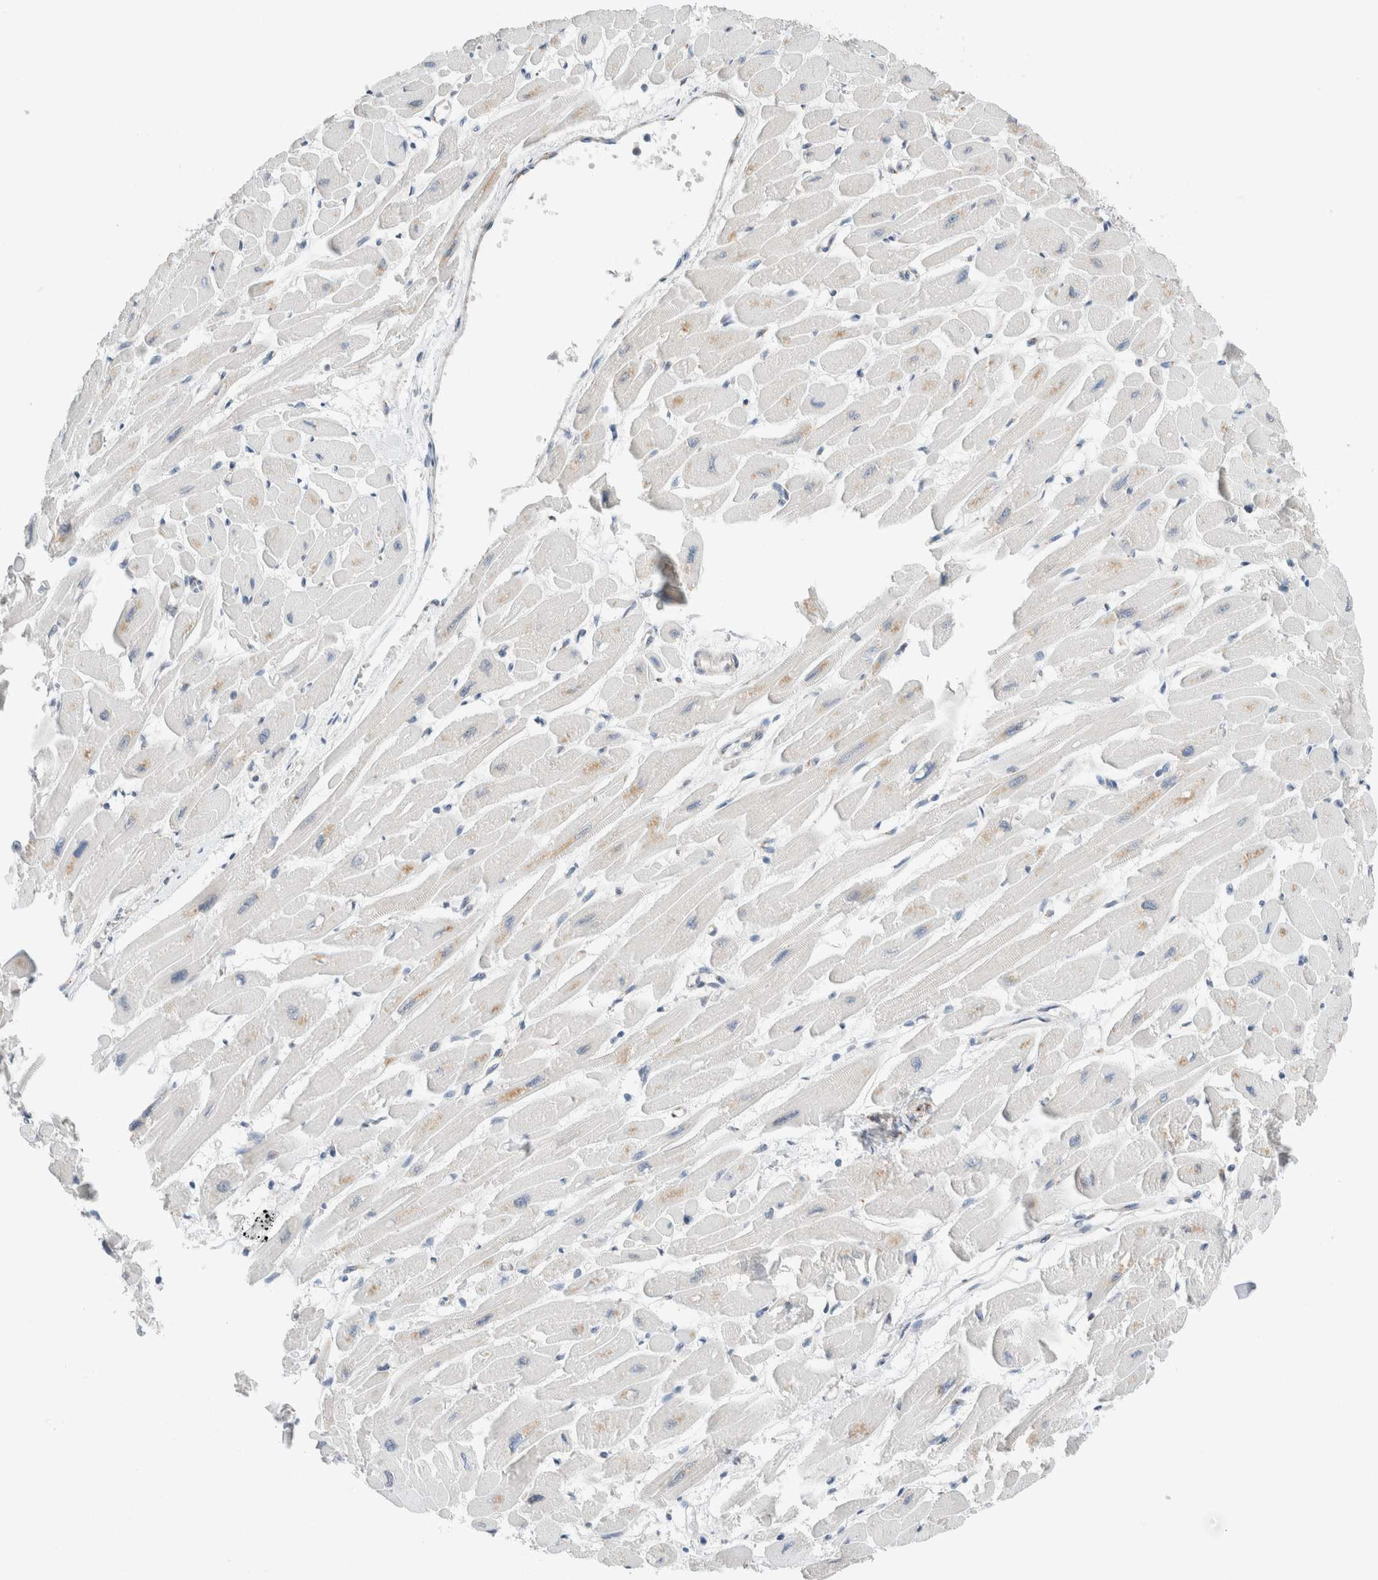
{"staining": {"intensity": "weak", "quantity": "25%-75%", "location": "cytoplasmic/membranous"}, "tissue": "heart muscle", "cell_type": "Cardiomyocytes", "image_type": "normal", "snomed": [{"axis": "morphology", "description": "Normal tissue, NOS"}, {"axis": "topography", "description": "Heart"}], "caption": "A histopathology image of human heart muscle stained for a protein reveals weak cytoplasmic/membranous brown staining in cardiomyocytes. The staining is performed using DAB (3,3'-diaminobenzidine) brown chromogen to label protein expression. The nuclei are counter-stained blue using hematoxylin.", "gene": "CASC3", "patient": {"sex": "female", "age": 54}}